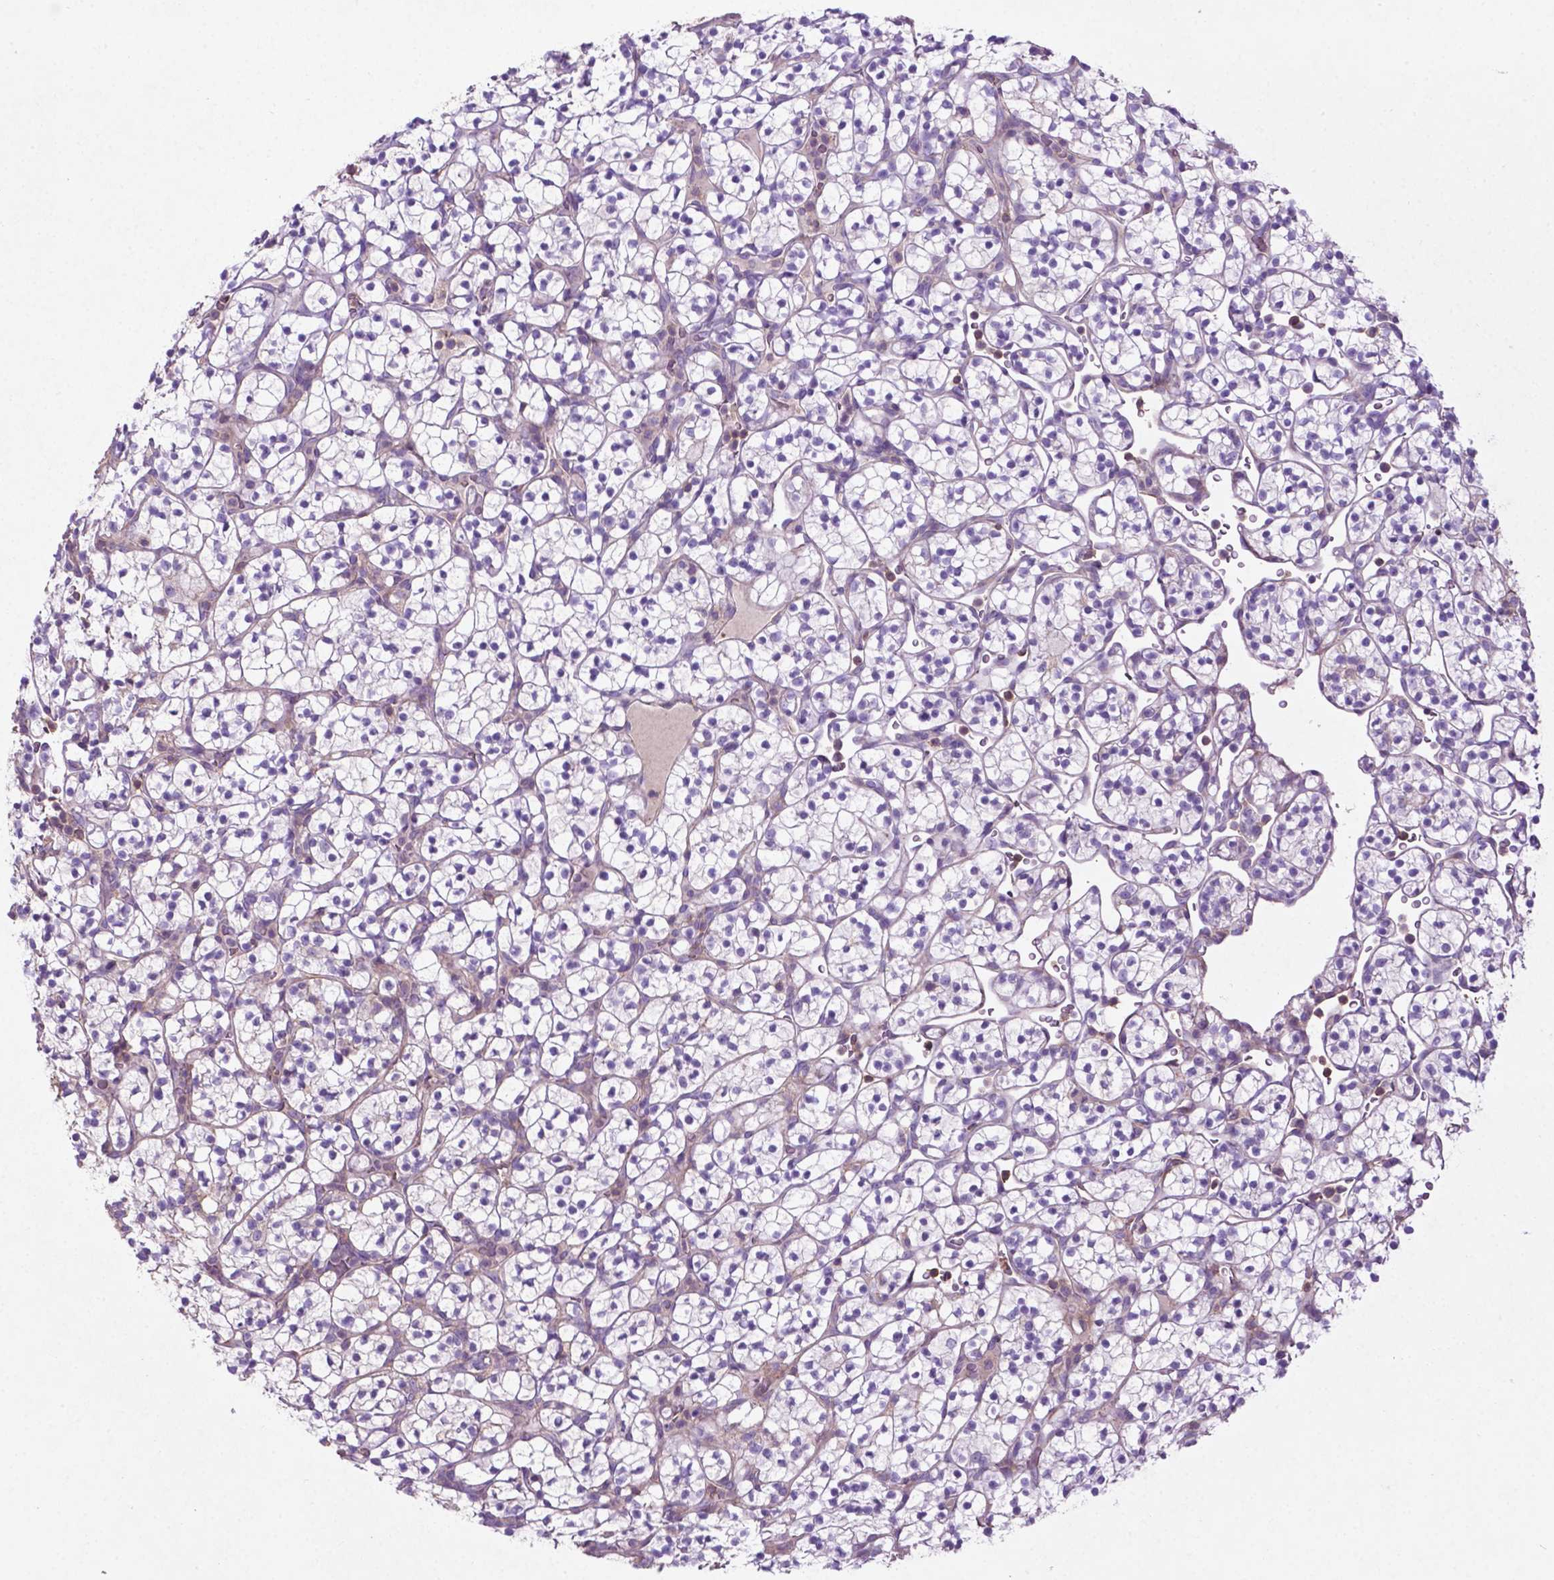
{"staining": {"intensity": "negative", "quantity": "none", "location": "none"}, "tissue": "renal cancer", "cell_type": "Tumor cells", "image_type": "cancer", "snomed": [{"axis": "morphology", "description": "Adenocarcinoma, NOS"}, {"axis": "topography", "description": "Kidney"}], "caption": "Protein analysis of adenocarcinoma (renal) demonstrates no significant expression in tumor cells.", "gene": "BMP4", "patient": {"sex": "female", "age": 89}}